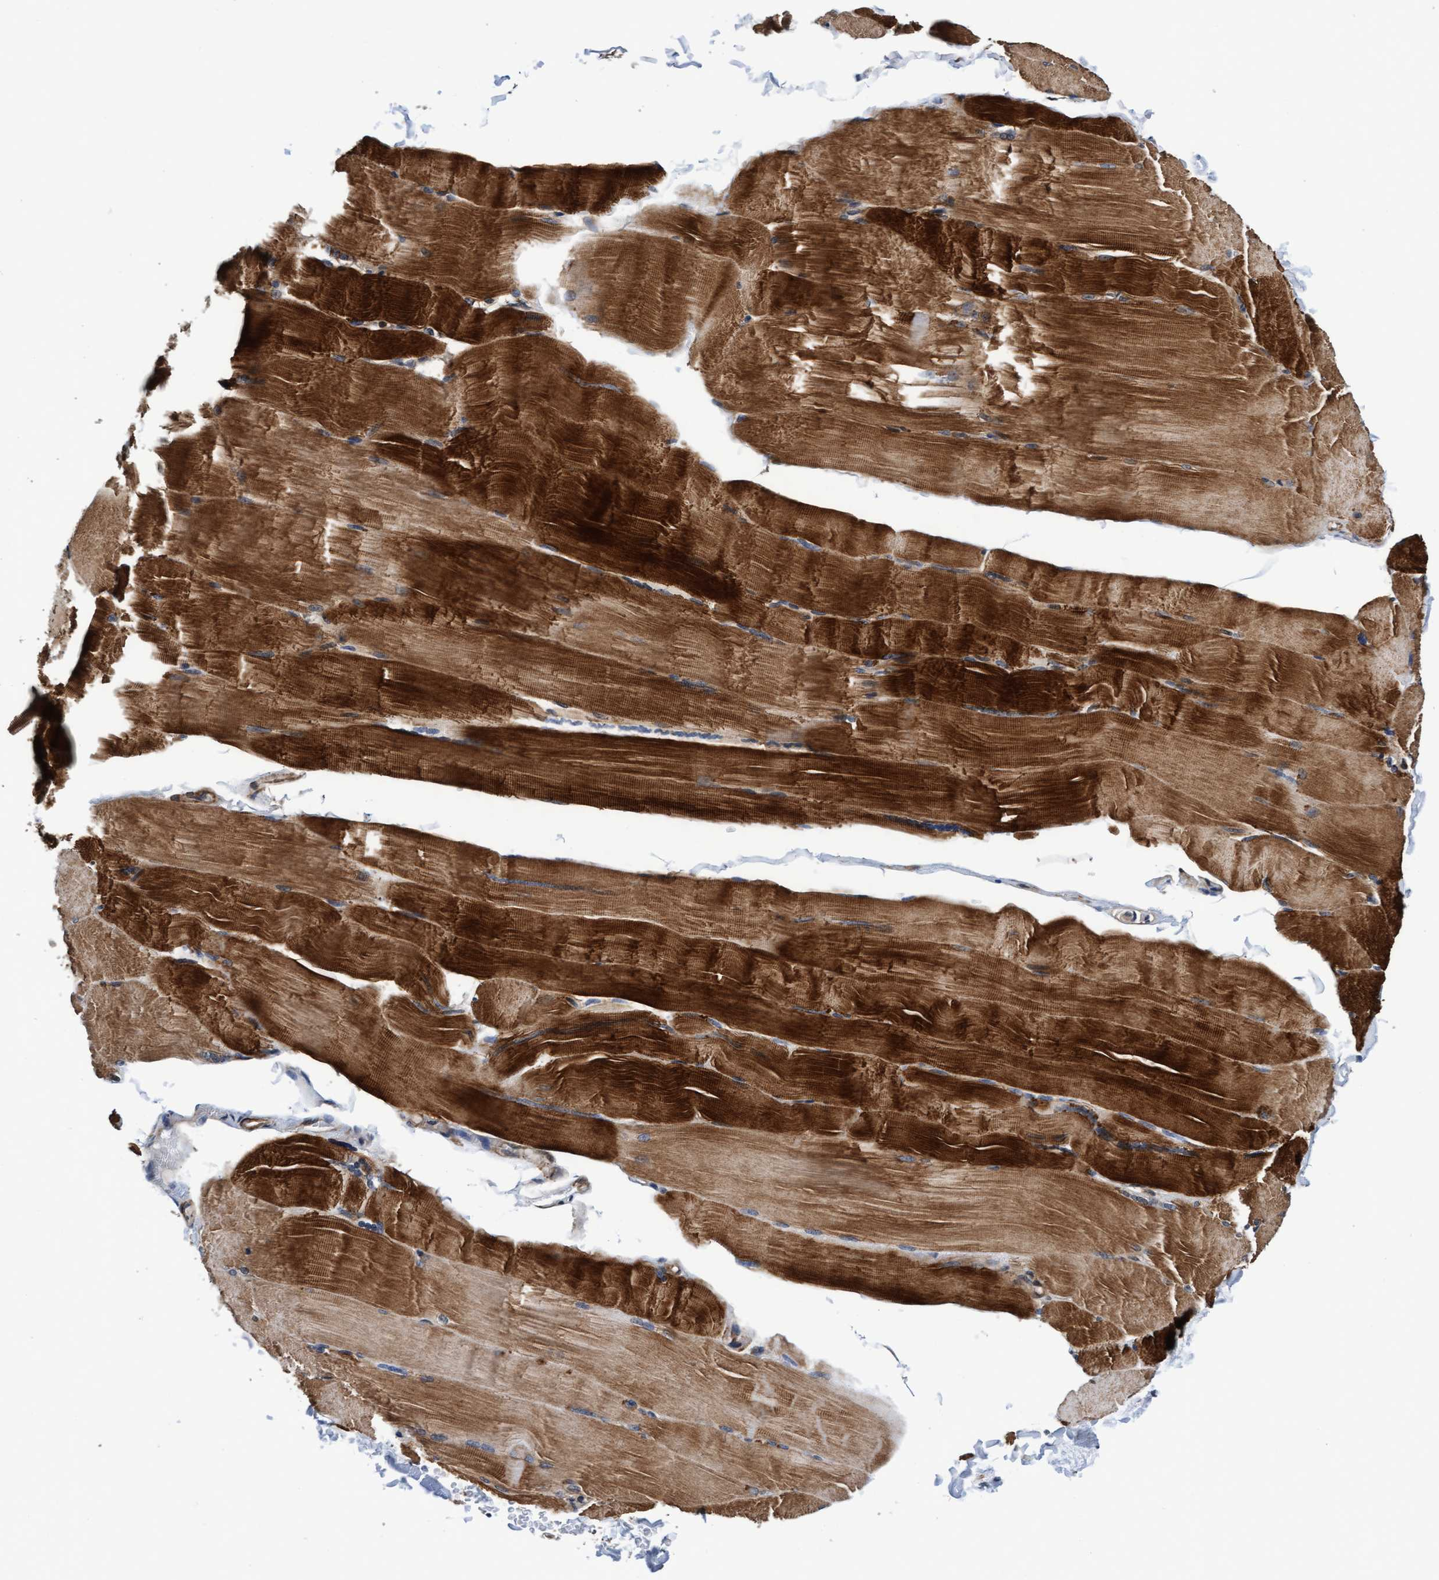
{"staining": {"intensity": "strong", "quantity": ">75%", "location": "cytoplasmic/membranous"}, "tissue": "skeletal muscle", "cell_type": "Myocytes", "image_type": "normal", "snomed": [{"axis": "morphology", "description": "Normal tissue, NOS"}, {"axis": "topography", "description": "Skin"}, {"axis": "topography", "description": "Skeletal muscle"}], "caption": "Protein expression analysis of benign skeletal muscle reveals strong cytoplasmic/membranous positivity in about >75% of myocytes.", "gene": "EFCAB13", "patient": {"sex": "male", "age": 83}}